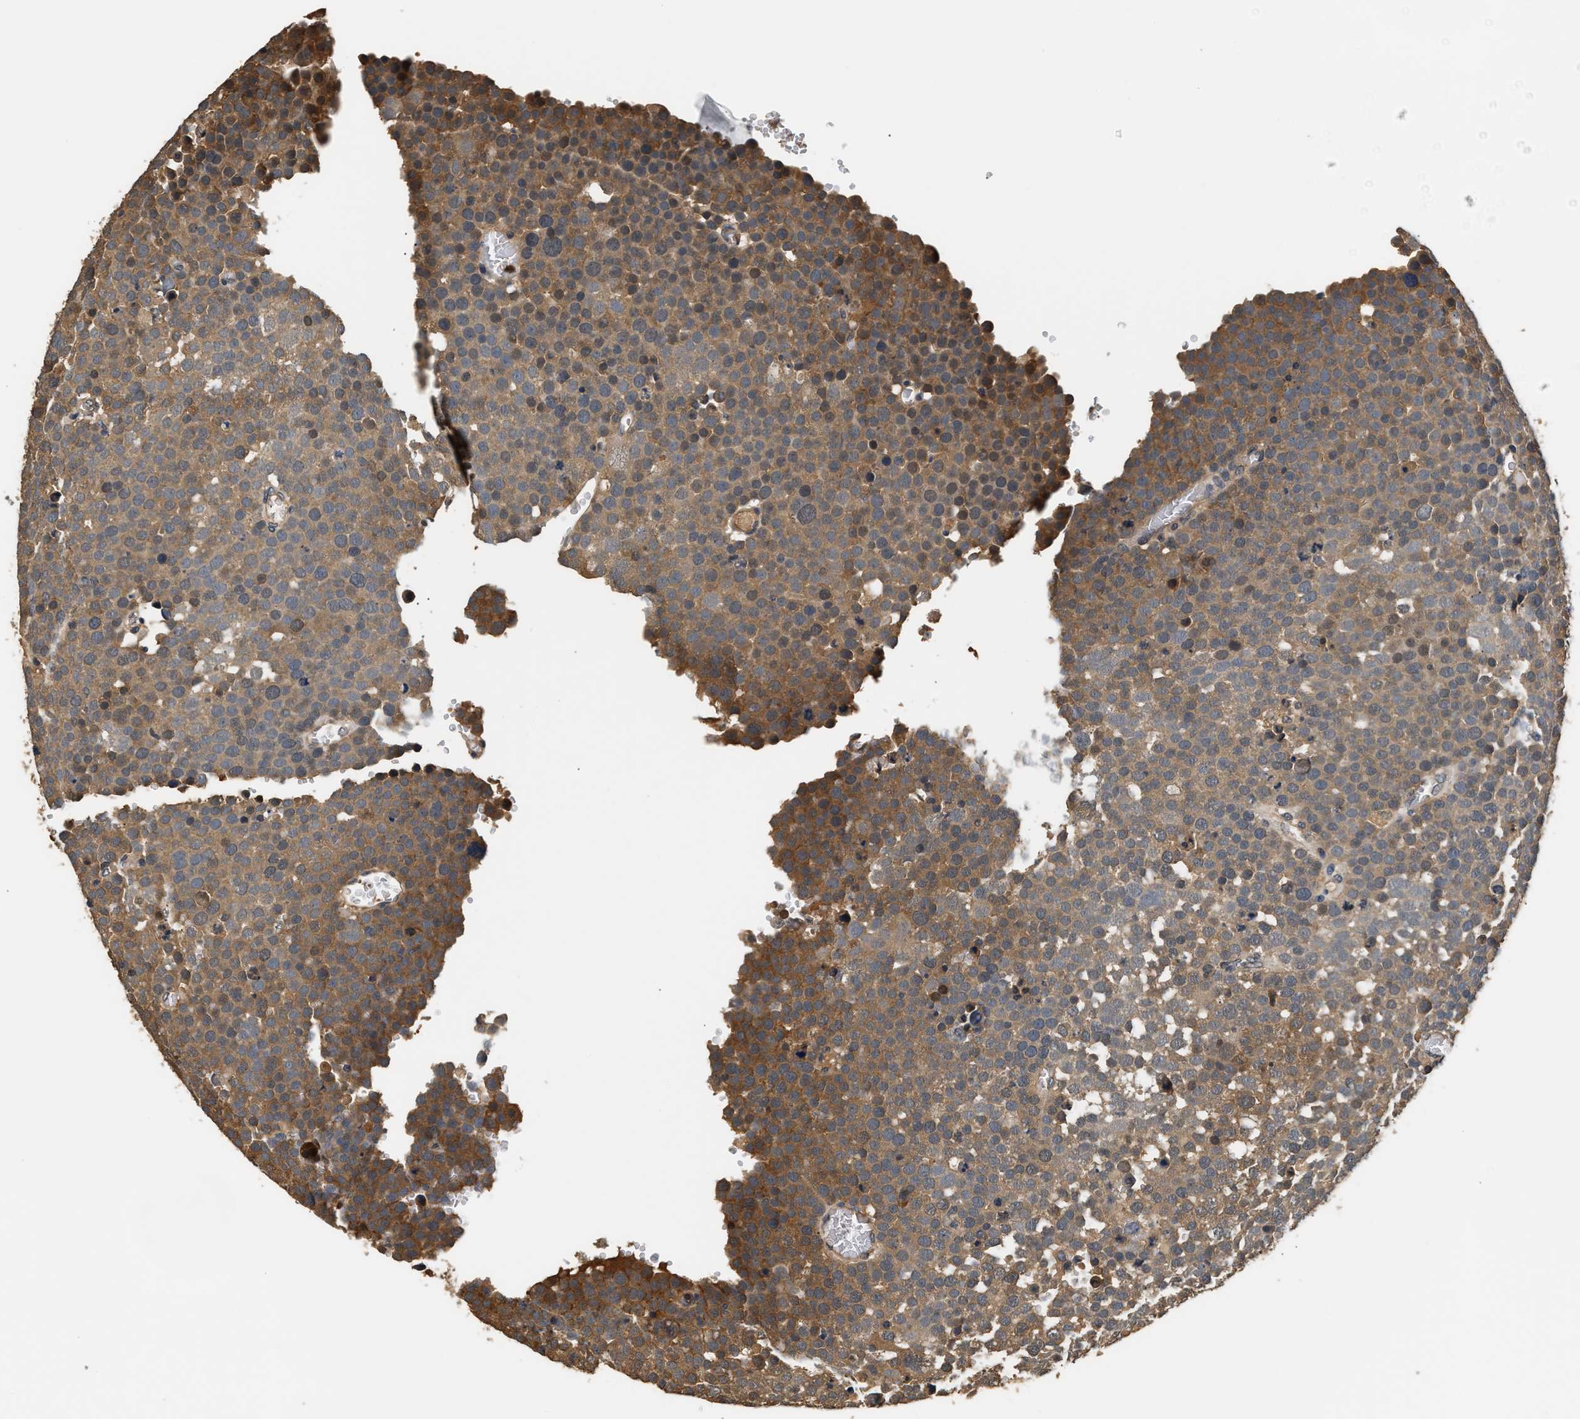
{"staining": {"intensity": "moderate", "quantity": ">75%", "location": "cytoplasmic/membranous"}, "tissue": "testis cancer", "cell_type": "Tumor cells", "image_type": "cancer", "snomed": [{"axis": "morphology", "description": "Normal tissue, NOS"}, {"axis": "morphology", "description": "Seminoma, NOS"}, {"axis": "topography", "description": "Testis"}], "caption": "IHC micrograph of human seminoma (testis) stained for a protein (brown), which exhibits medium levels of moderate cytoplasmic/membranous positivity in approximately >75% of tumor cells.", "gene": "GPI", "patient": {"sex": "male", "age": 71}}